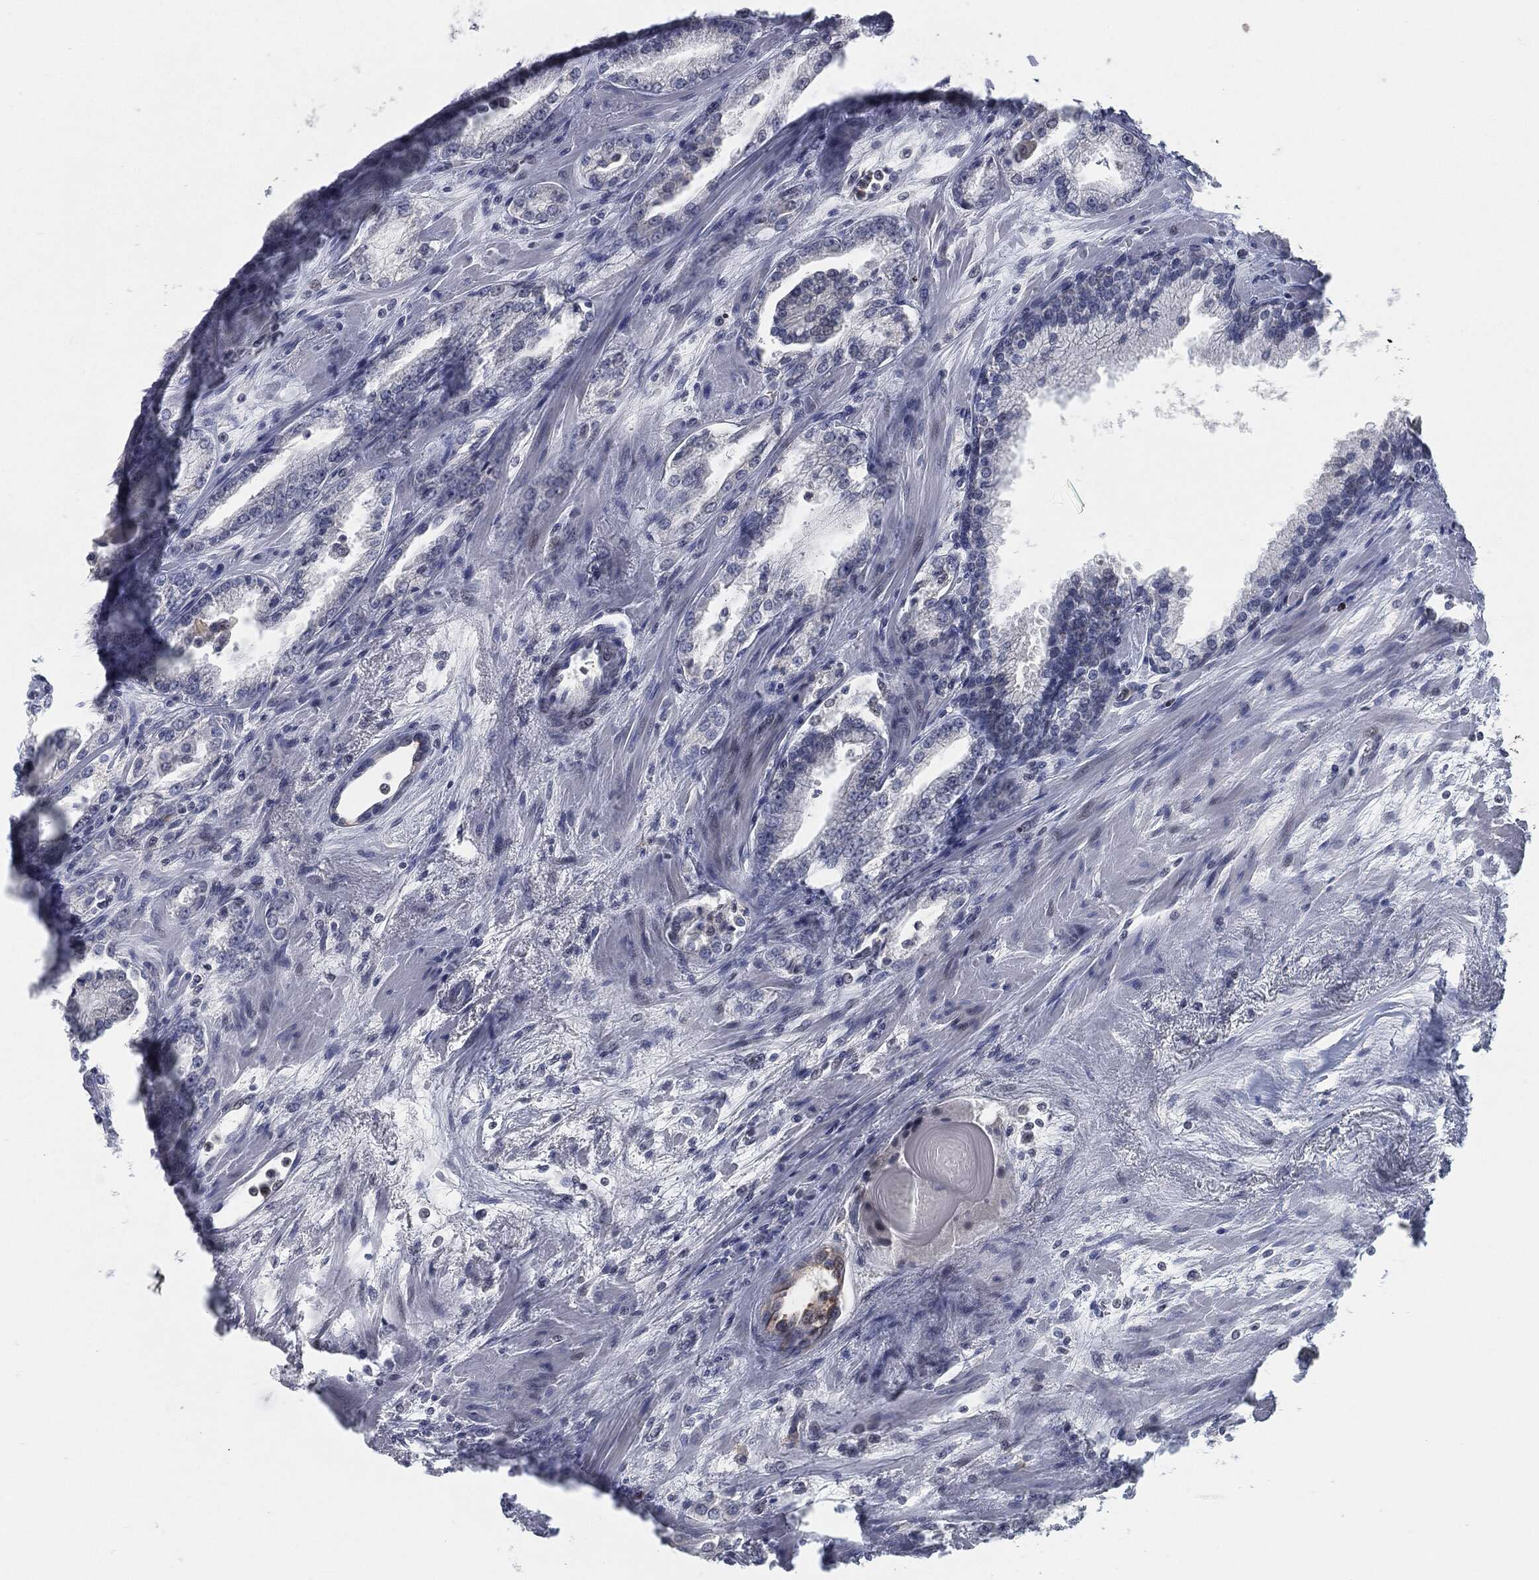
{"staining": {"intensity": "negative", "quantity": "none", "location": "none"}, "tissue": "prostate cancer", "cell_type": "Tumor cells", "image_type": "cancer", "snomed": [{"axis": "morphology", "description": "Adenocarcinoma, Medium grade"}, {"axis": "topography", "description": "Prostate"}], "caption": "This is an immunohistochemistry image of prostate adenocarcinoma (medium-grade). There is no staining in tumor cells.", "gene": "PROM1", "patient": {"sex": "male", "age": 71}}